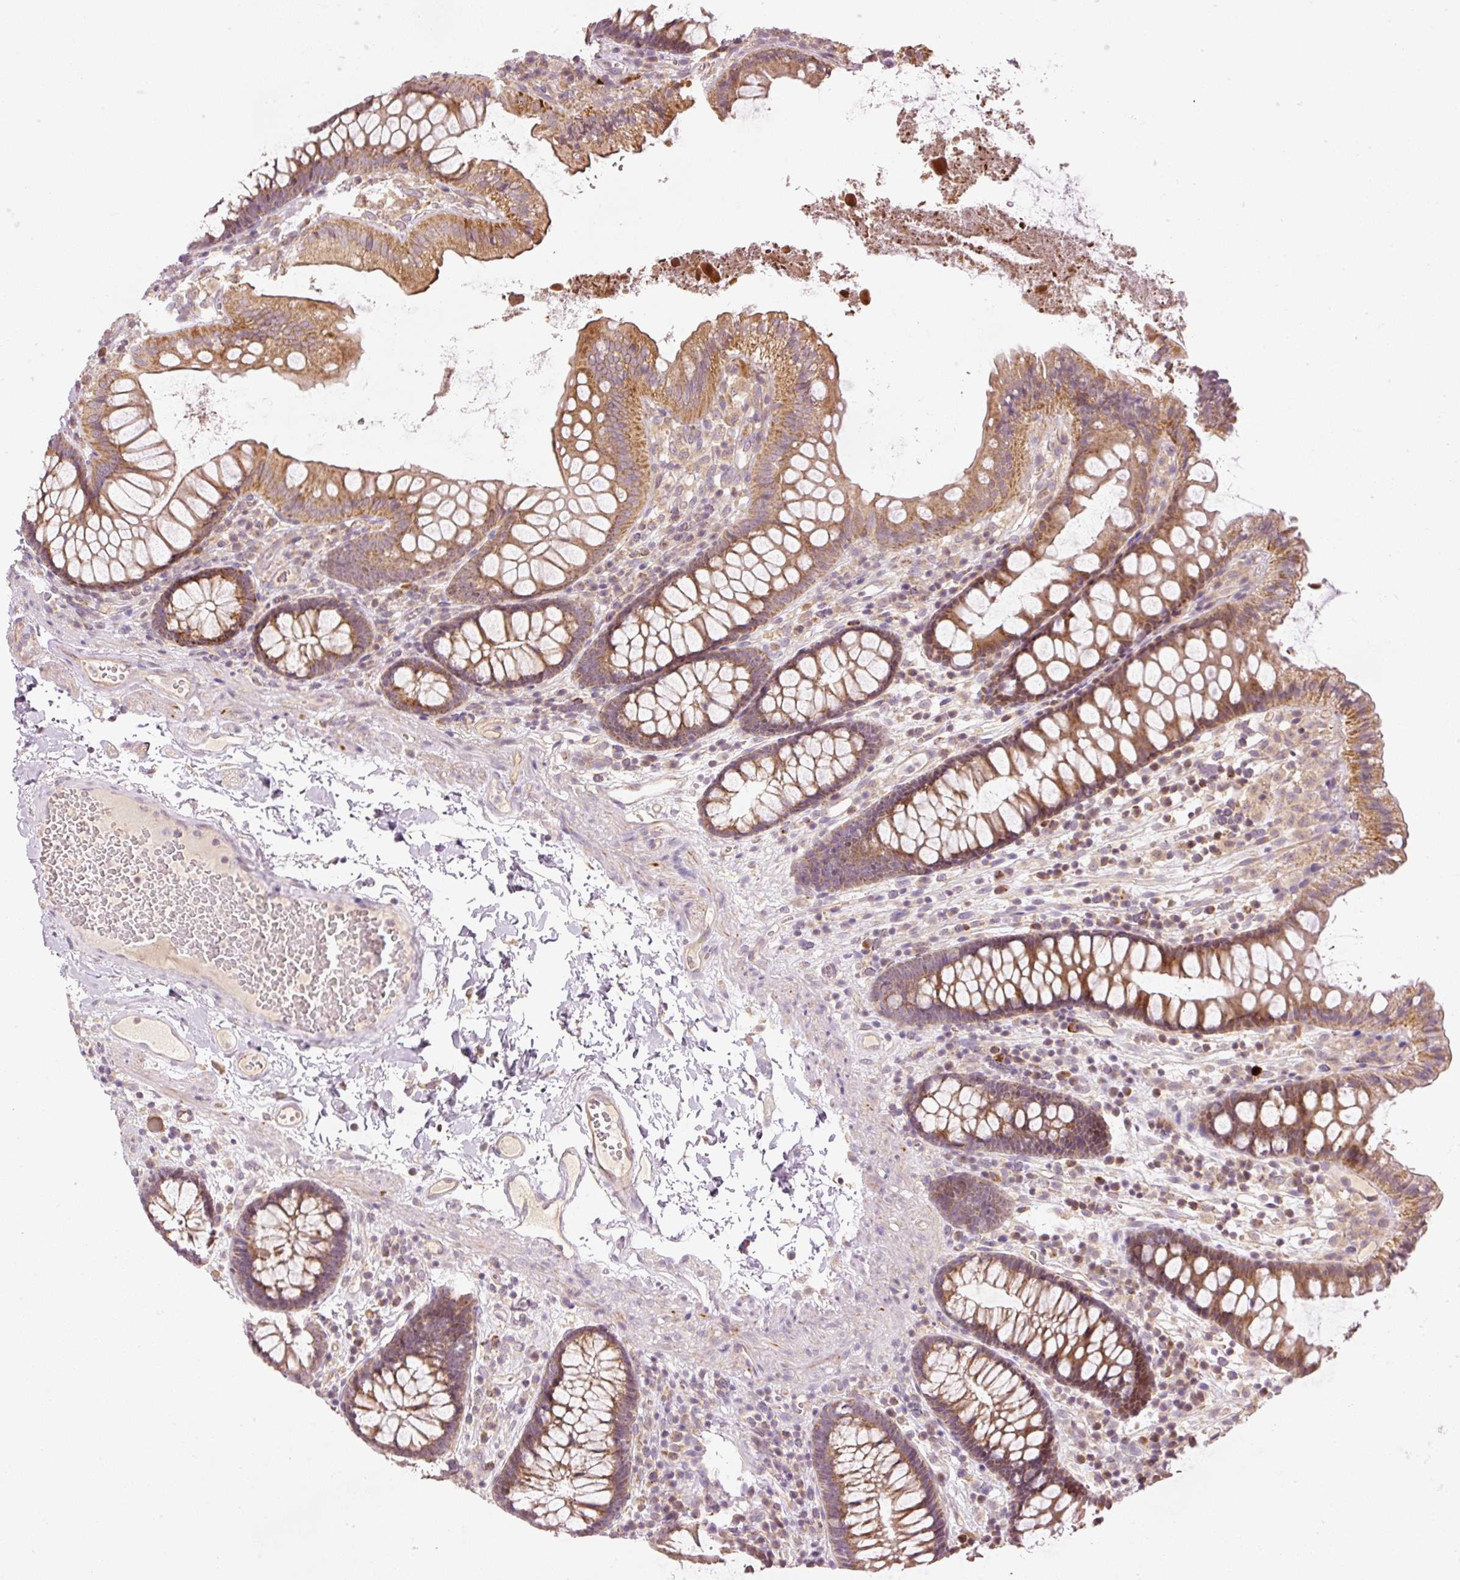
{"staining": {"intensity": "weak", "quantity": ">75%", "location": "cytoplasmic/membranous"}, "tissue": "colon", "cell_type": "Endothelial cells", "image_type": "normal", "snomed": [{"axis": "morphology", "description": "Normal tissue, NOS"}, {"axis": "topography", "description": "Colon"}], "caption": "Immunohistochemistry (IHC) (DAB (3,3'-diaminobenzidine)) staining of normal human colon shows weak cytoplasmic/membranous protein staining in approximately >75% of endothelial cells.", "gene": "CDC20B", "patient": {"sex": "male", "age": 84}}